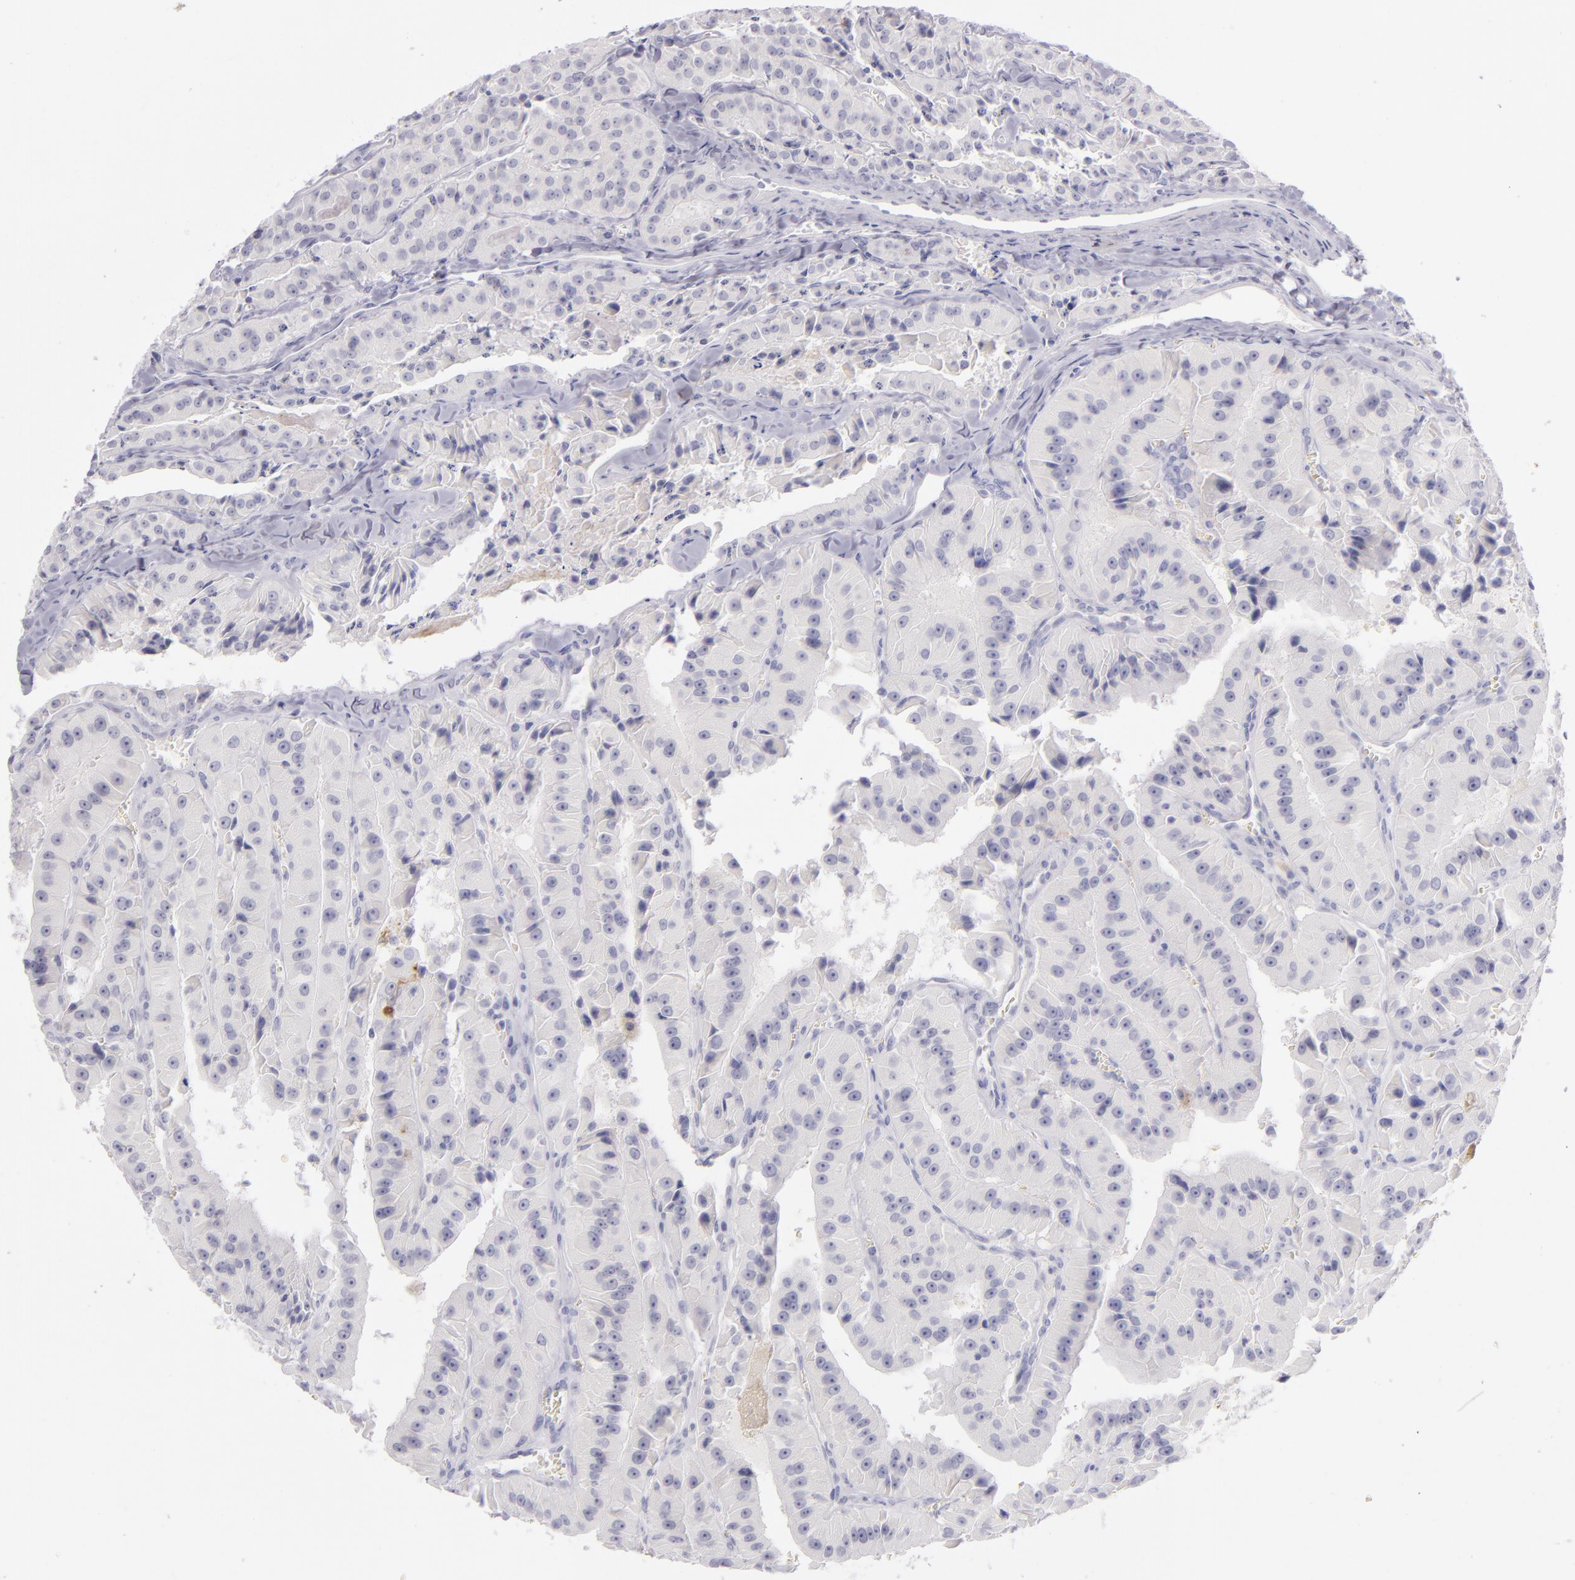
{"staining": {"intensity": "negative", "quantity": "none", "location": "none"}, "tissue": "thyroid cancer", "cell_type": "Tumor cells", "image_type": "cancer", "snomed": [{"axis": "morphology", "description": "Carcinoma, NOS"}, {"axis": "topography", "description": "Thyroid gland"}], "caption": "IHC of carcinoma (thyroid) demonstrates no staining in tumor cells.", "gene": "CD40", "patient": {"sex": "male", "age": 76}}